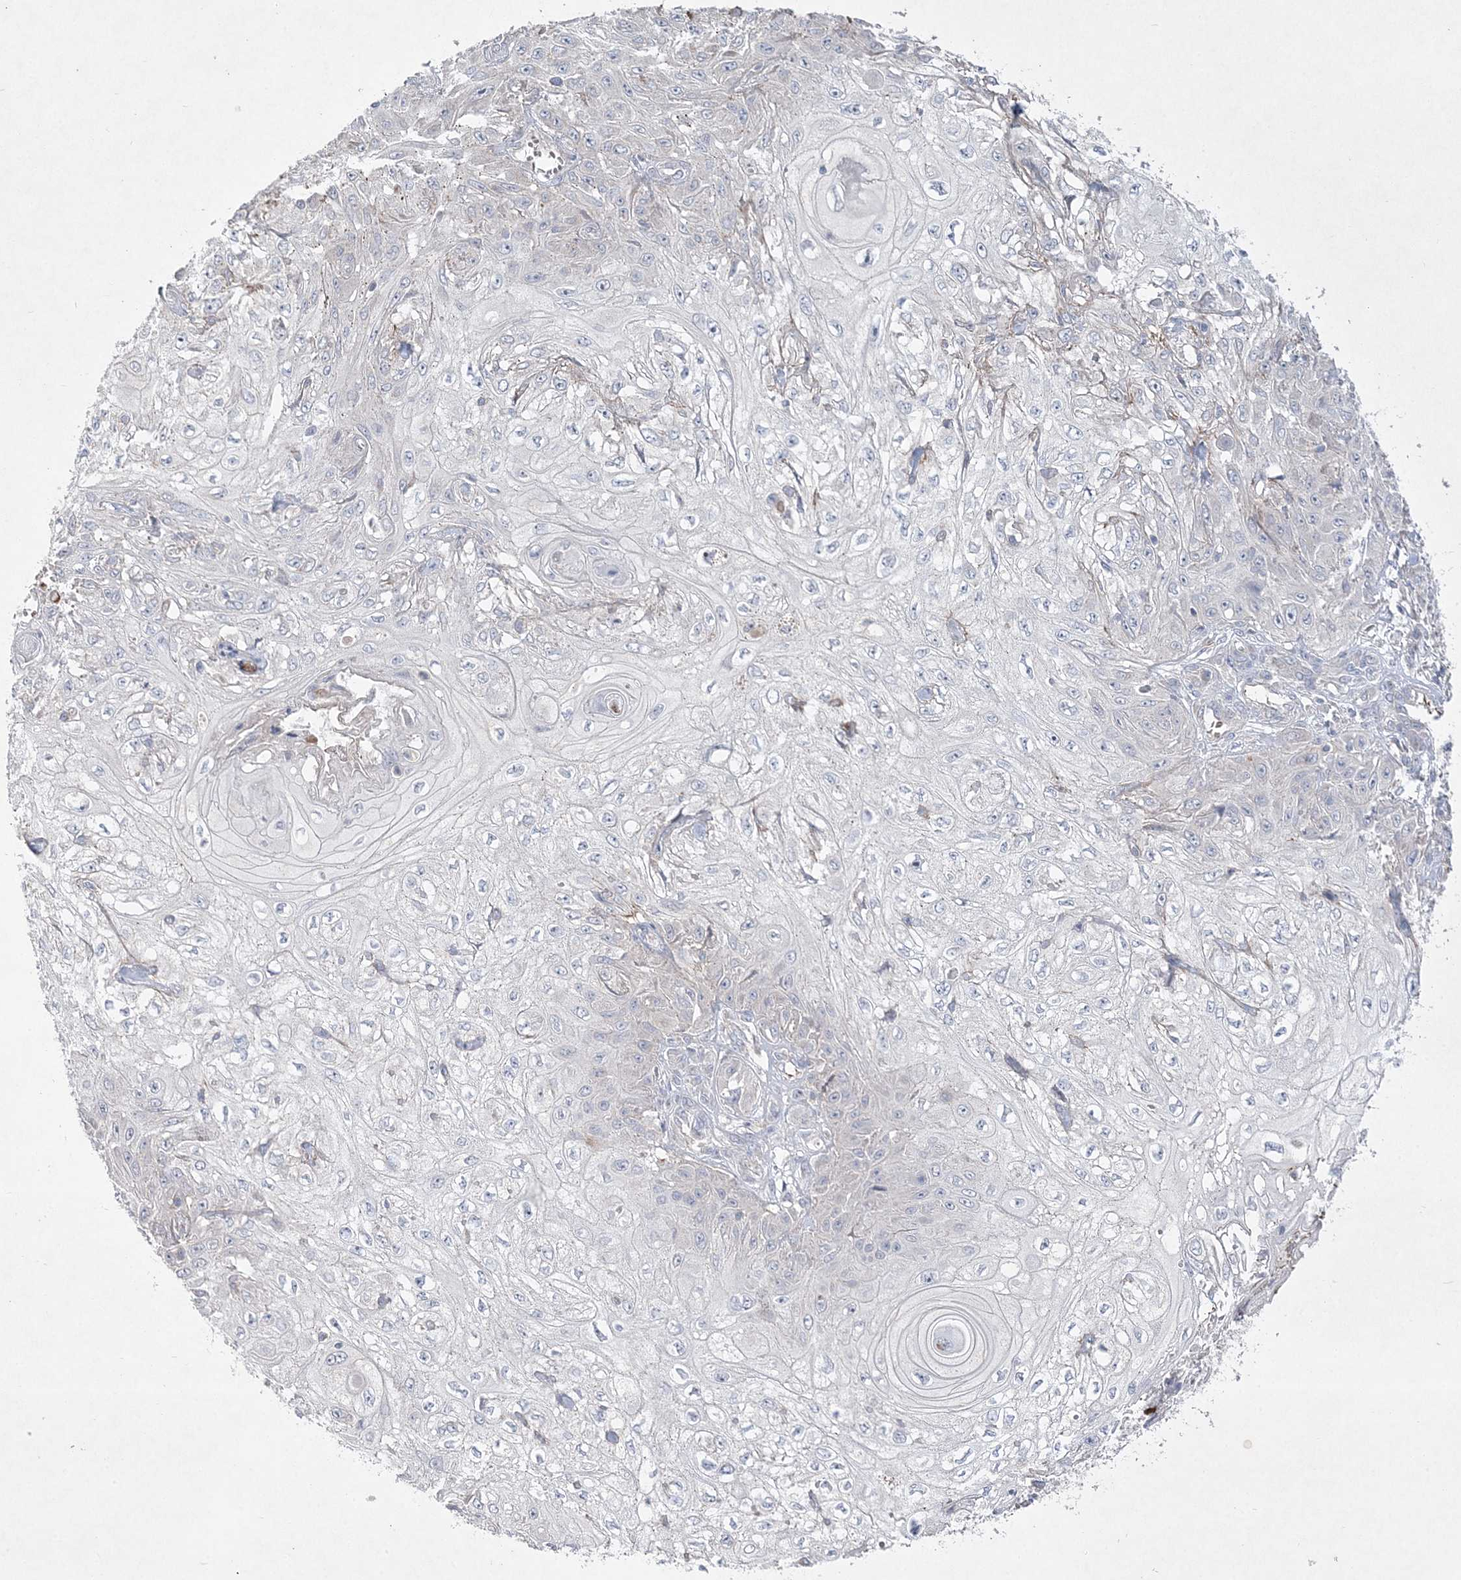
{"staining": {"intensity": "negative", "quantity": "none", "location": "none"}, "tissue": "skin cancer", "cell_type": "Tumor cells", "image_type": "cancer", "snomed": [{"axis": "morphology", "description": "Squamous cell carcinoma, NOS"}, {"axis": "morphology", "description": "Squamous cell carcinoma, metastatic, NOS"}, {"axis": "topography", "description": "Skin"}, {"axis": "topography", "description": "Lymph node"}], "caption": "Immunohistochemical staining of skin cancer displays no significant staining in tumor cells.", "gene": "CLNK", "patient": {"sex": "male", "age": 75}}